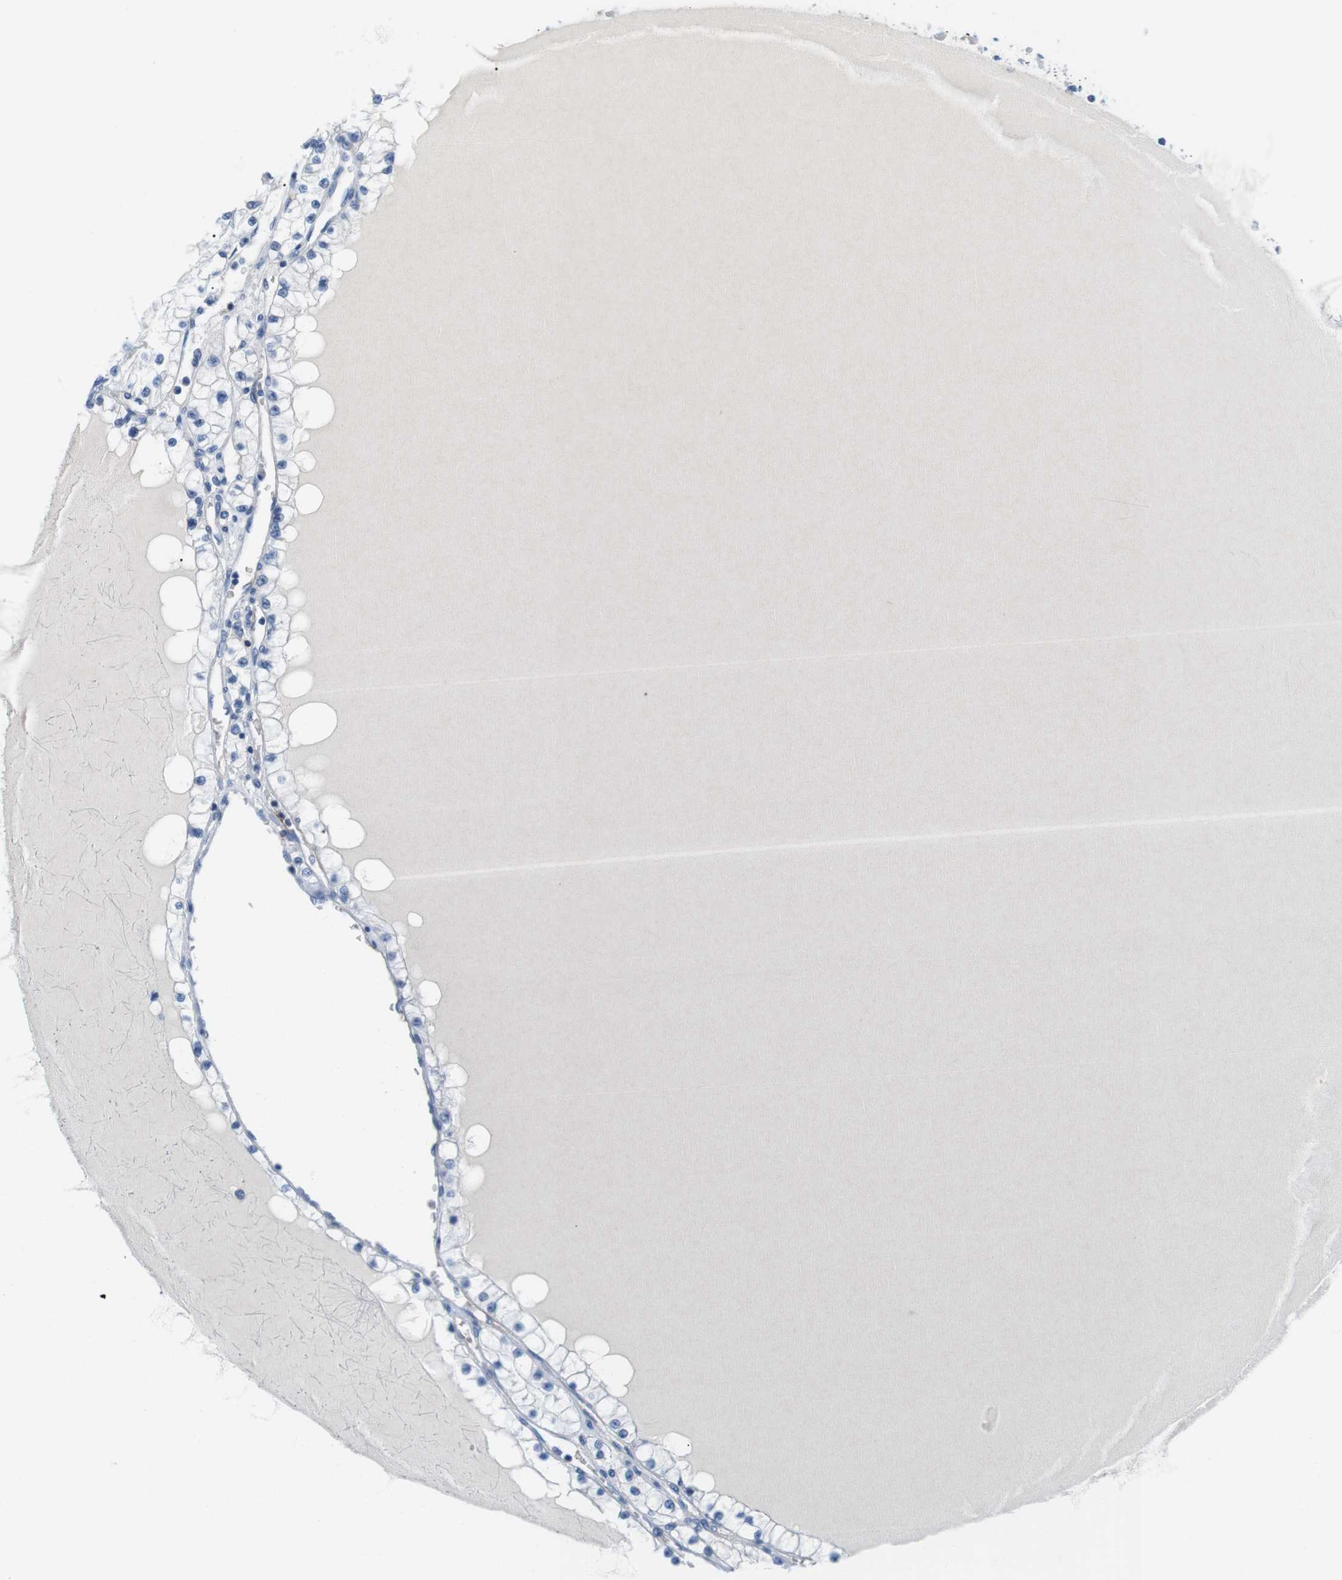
{"staining": {"intensity": "weak", "quantity": "<25%", "location": "cytoplasmic/membranous"}, "tissue": "renal cancer", "cell_type": "Tumor cells", "image_type": "cancer", "snomed": [{"axis": "morphology", "description": "Adenocarcinoma, NOS"}, {"axis": "topography", "description": "Kidney"}], "caption": "Immunohistochemistry of human renal adenocarcinoma displays no staining in tumor cells.", "gene": "TNFRSF4", "patient": {"sex": "male", "age": 68}}